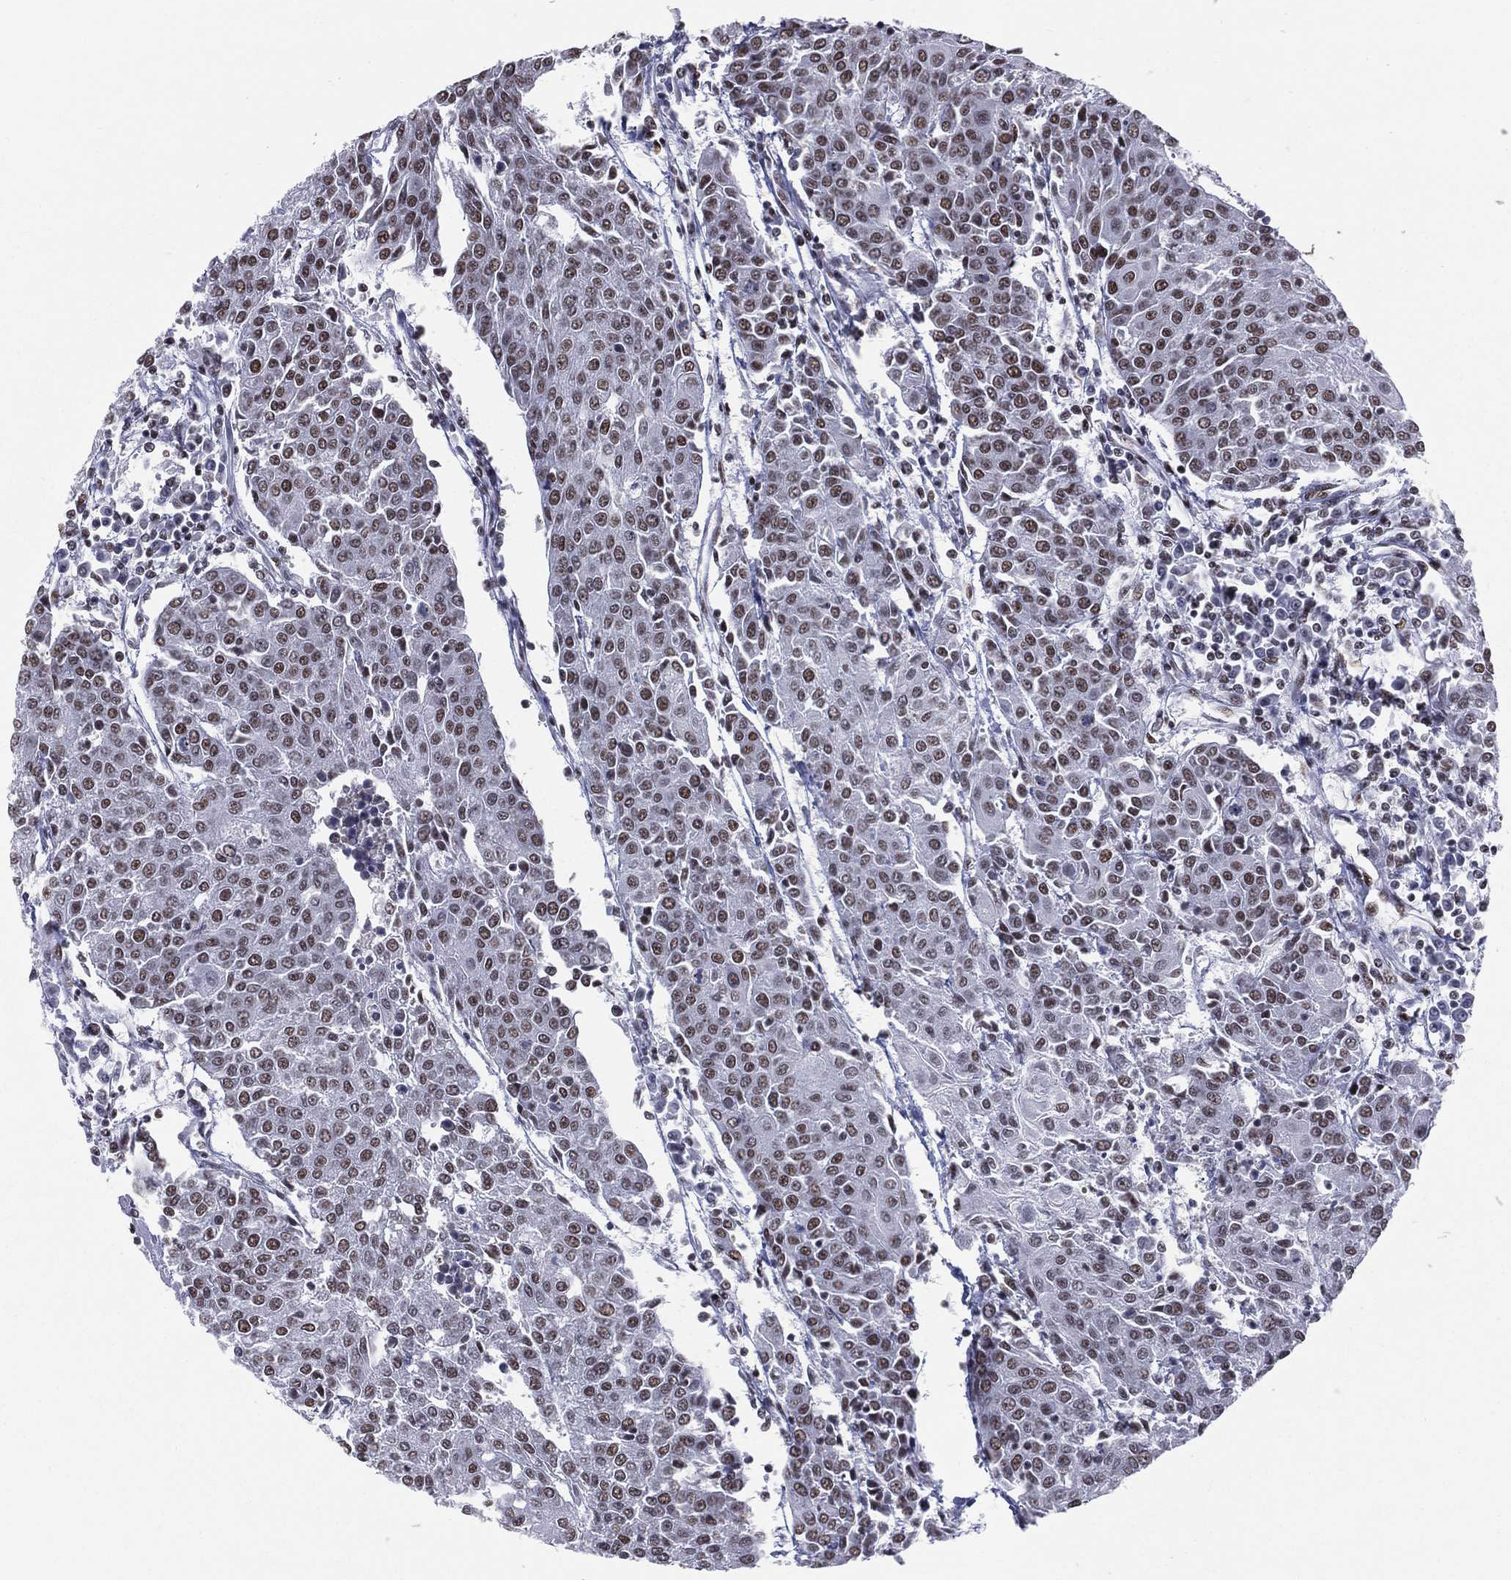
{"staining": {"intensity": "moderate", "quantity": ">75%", "location": "nuclear"}, "tissue": "urothelial cancer", "cell_type": "Tumor cells", "image_type": "cancer", "snomed": [{"axis": "morphology", "description": "Urothelial carcinoma, High grade"}, {"axis": "topography", "description": "Urinary bladder"}], "caption": "Moderate nuclear expression is identified in approximately >75% of tumor cells in urothelial cancer.", "gene": "ZNF7", "patient": {"sex": "female", "age": 85}}